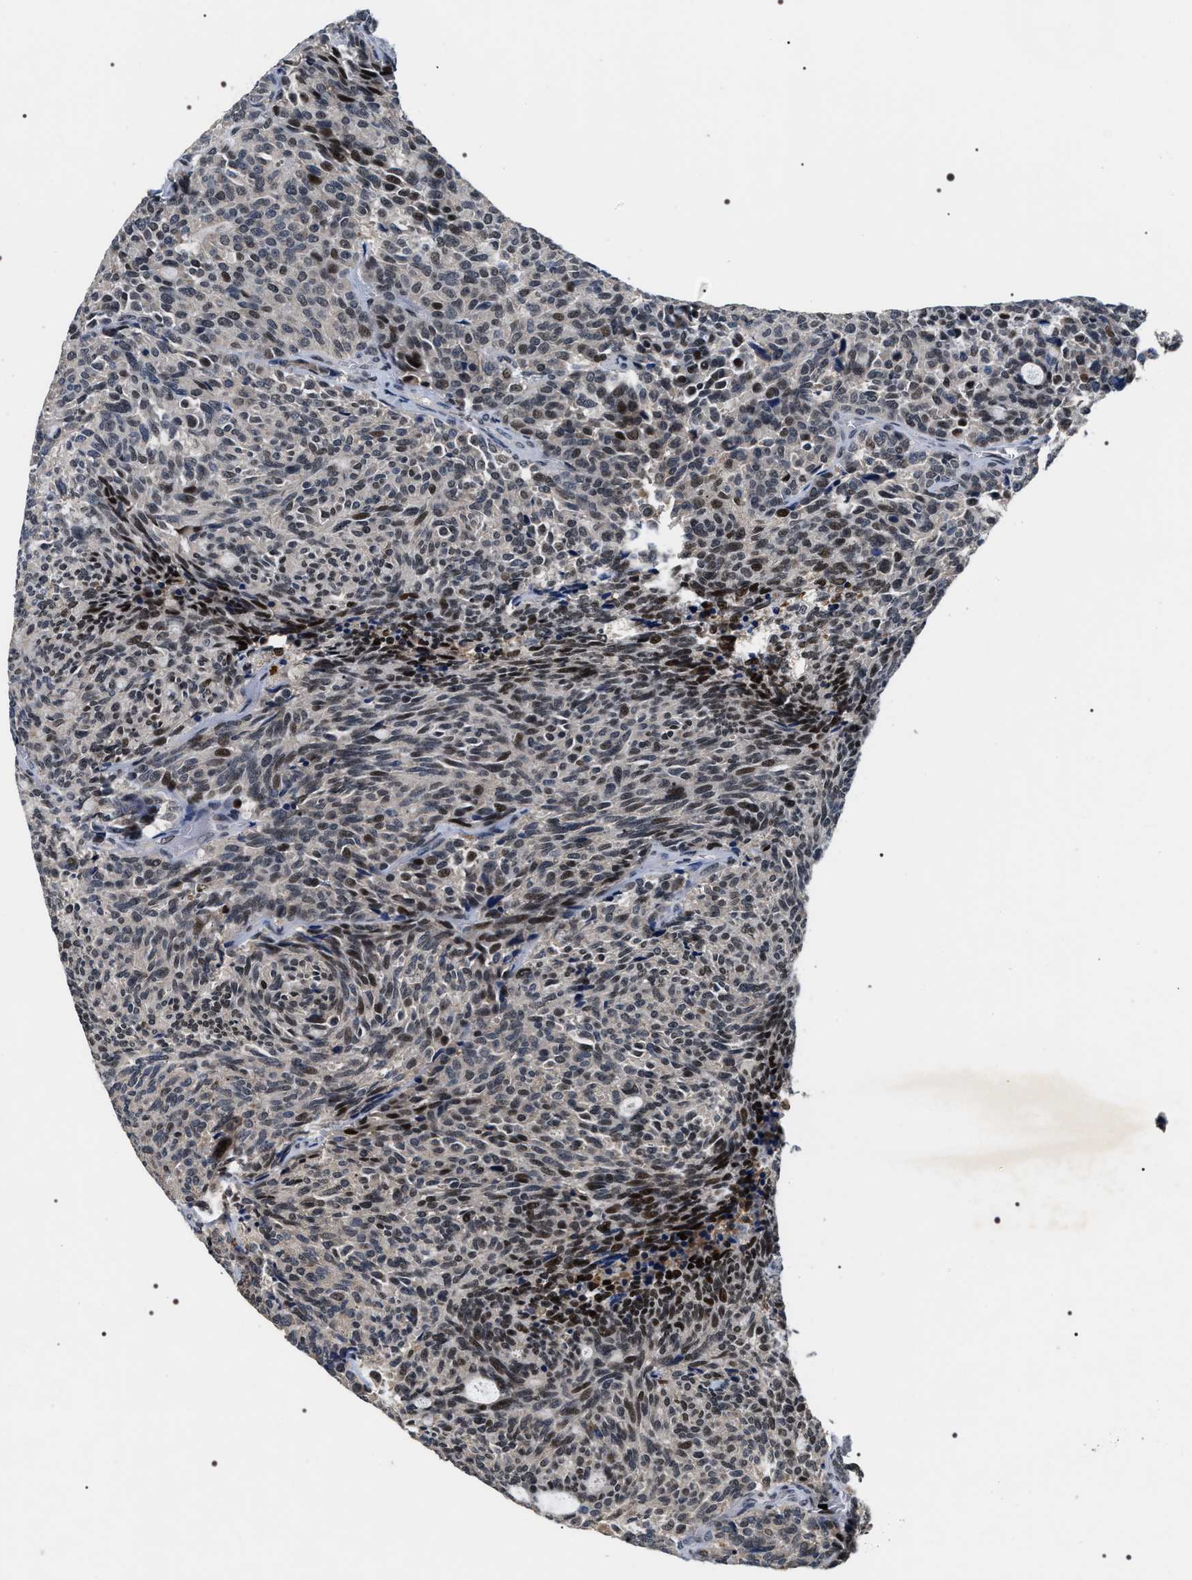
{"staining": {"intensity": "moderate", "quantity": "<25%", "location": "nuclear"}, "tissue": "carcinoid", "cell_type": "Tumor cells", "image_type": "cancer", "snomed": [{"axis": "morphology", "description": "Carcinoid, malignant, NOS"}, {"axis": "topography", "description": "Pancreas"}], "caption": "Carcinoid (malignant) stained for a protein demonstrates moderate nuclear positivity in tumor cells.", "gene": "C7orf25", "patient": {"sex": "female", "age": 54}}